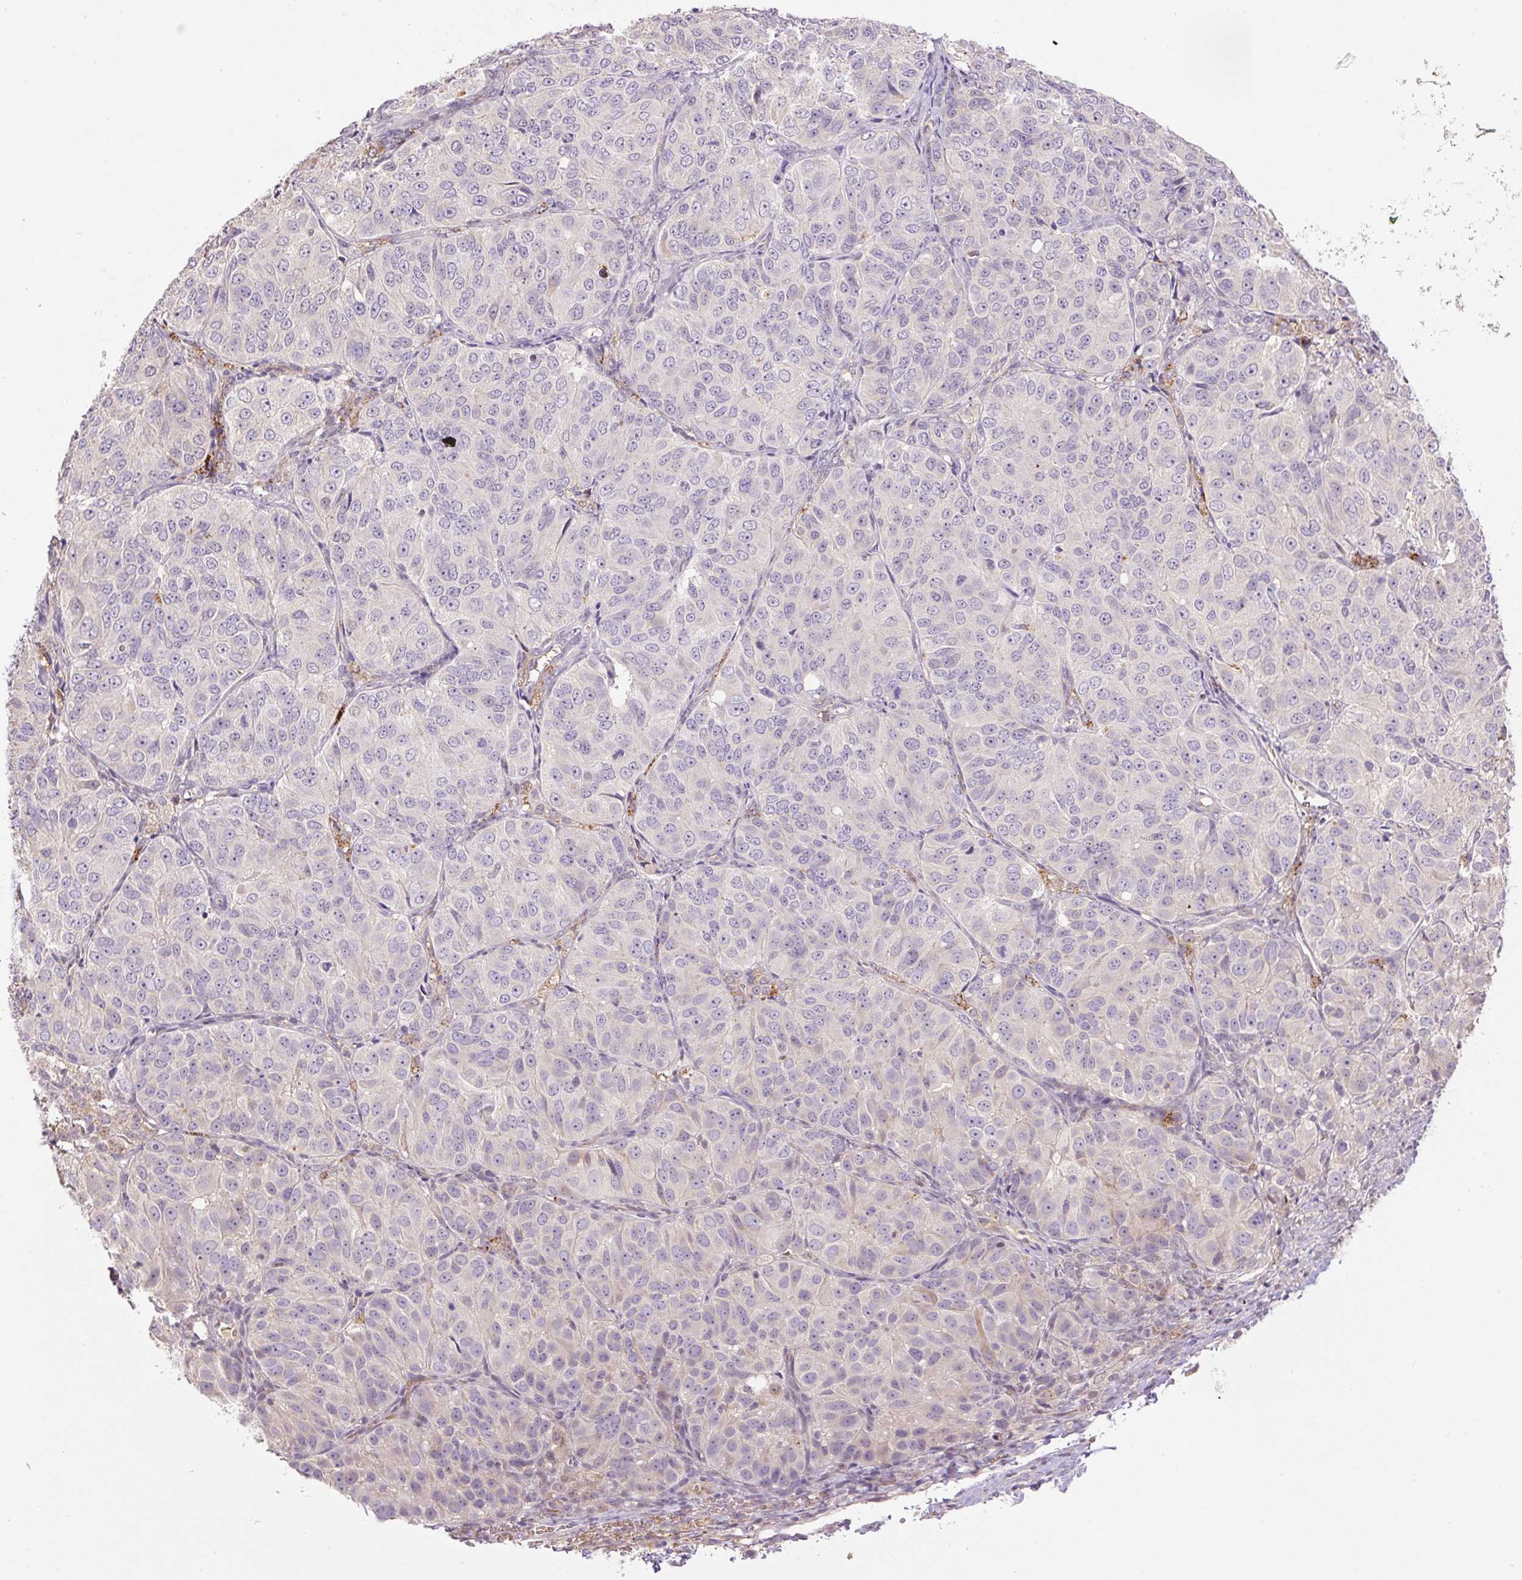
{"staining": {"intensity": "negative", "quantity": "none", "location": "none"}, "tissue": "ovarian cancer", "cell_type": "Tumor cells", "image_type": "cancer", "snomed": [{"axis": "morphology", "description": "Carcinoma, endometroid"}, {"axis": "topography", "description": "Ovary"}], "caption": "Tumor cells show no significant protein expression in endometroid carcinoma (ovarian).", "gene": "HABP4", "patient": {"sex": "female", "age": 51}}